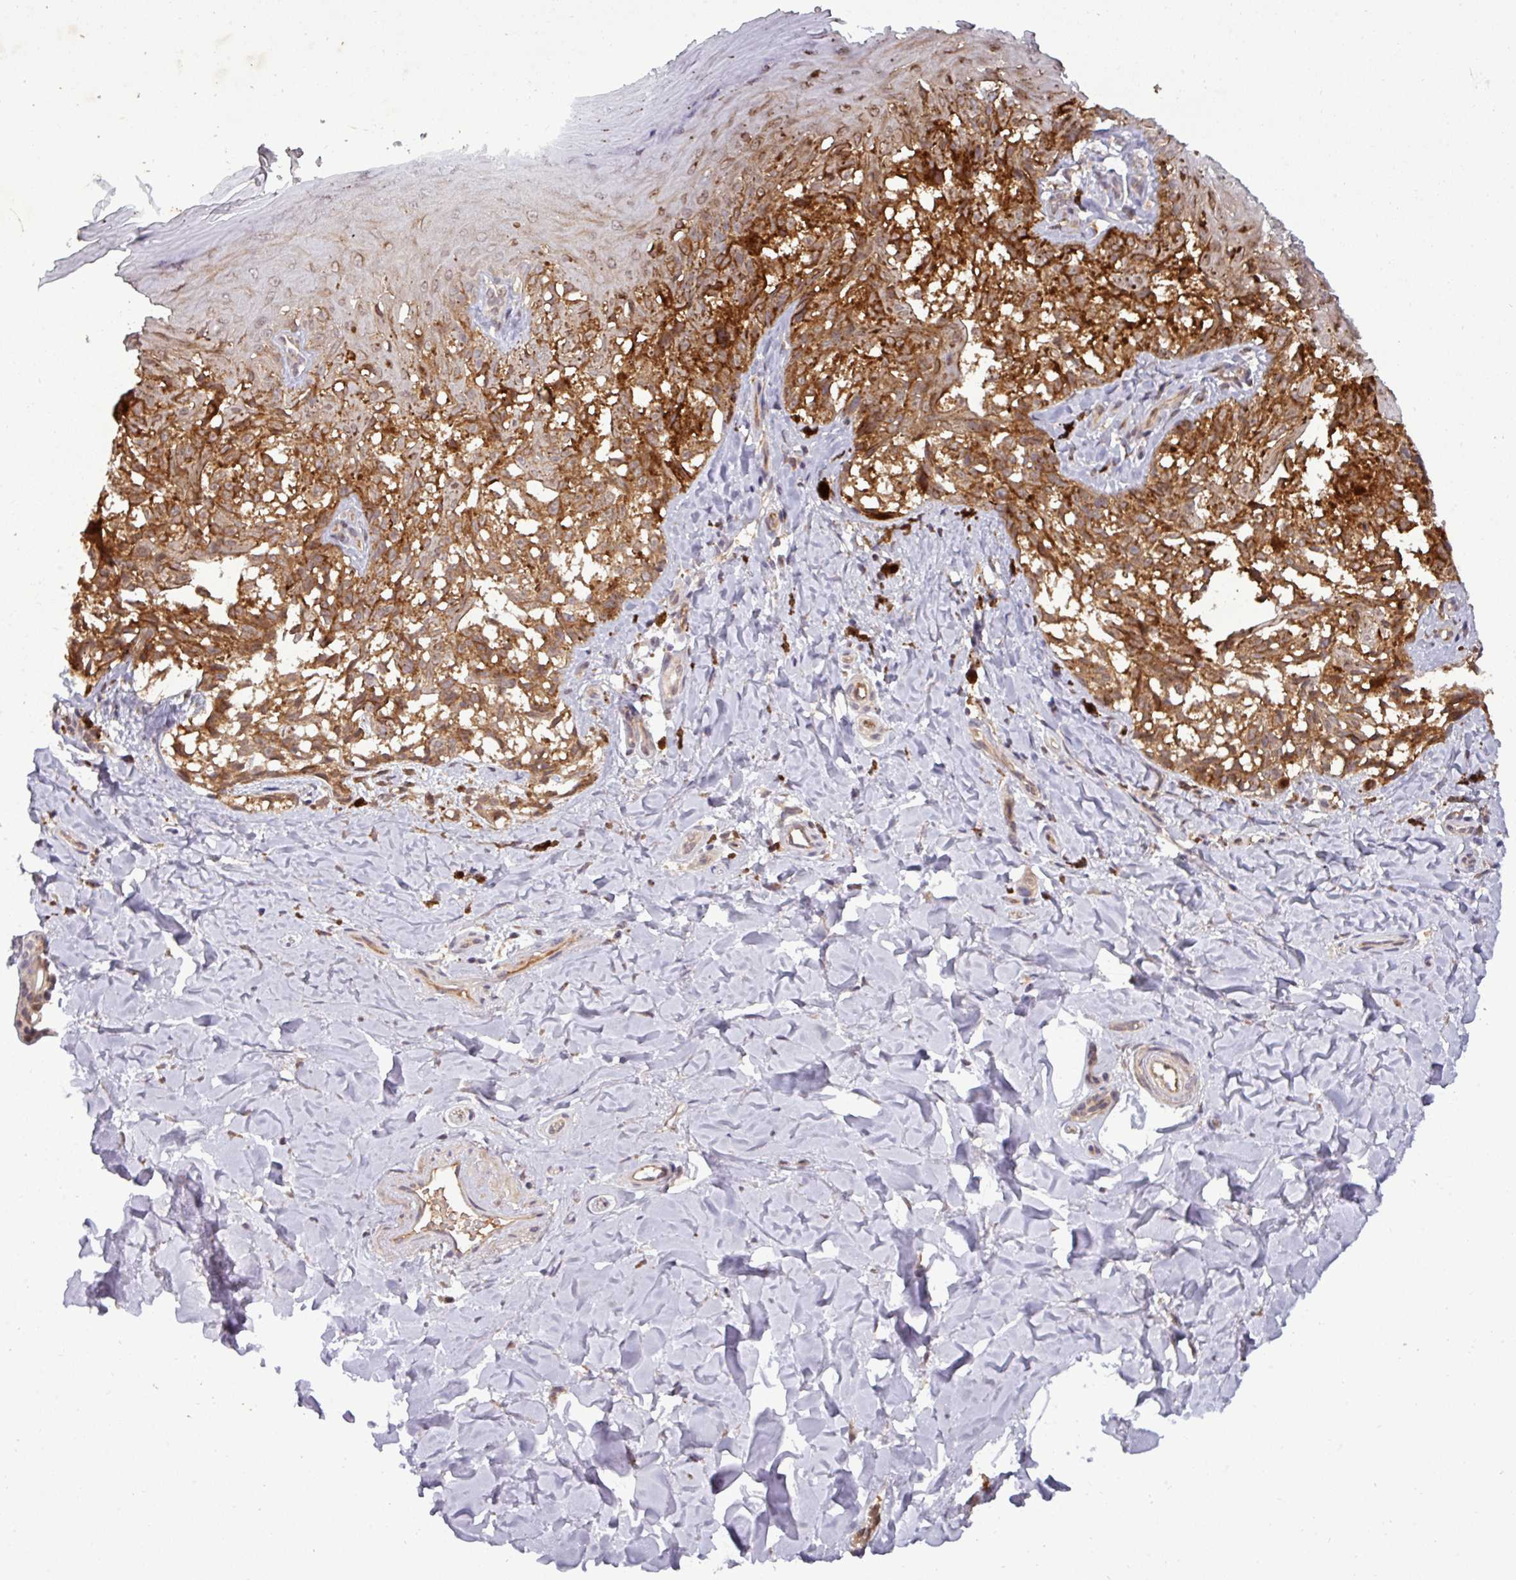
{"staining": {"intensity": "moderate", "quantity": ">75%", "location": "cytoplasmic/membranous"}, "tissue": "melanoma", "cell_type": "Tumor cells", "image_type": "cancer", "snomed": [{"axis": "morphology", "description": "Malignant melanoma, NOS"}, {"axis": "topography", "description": "Skin"}], "caption": "Malignant melanoma stained with a brown dye reveals moderate cytoplasmic/membranous positive expression in approximately >75% of tumor cells.", "gene": "PUS1", "patient": {"sex": "female", "age": 65}}